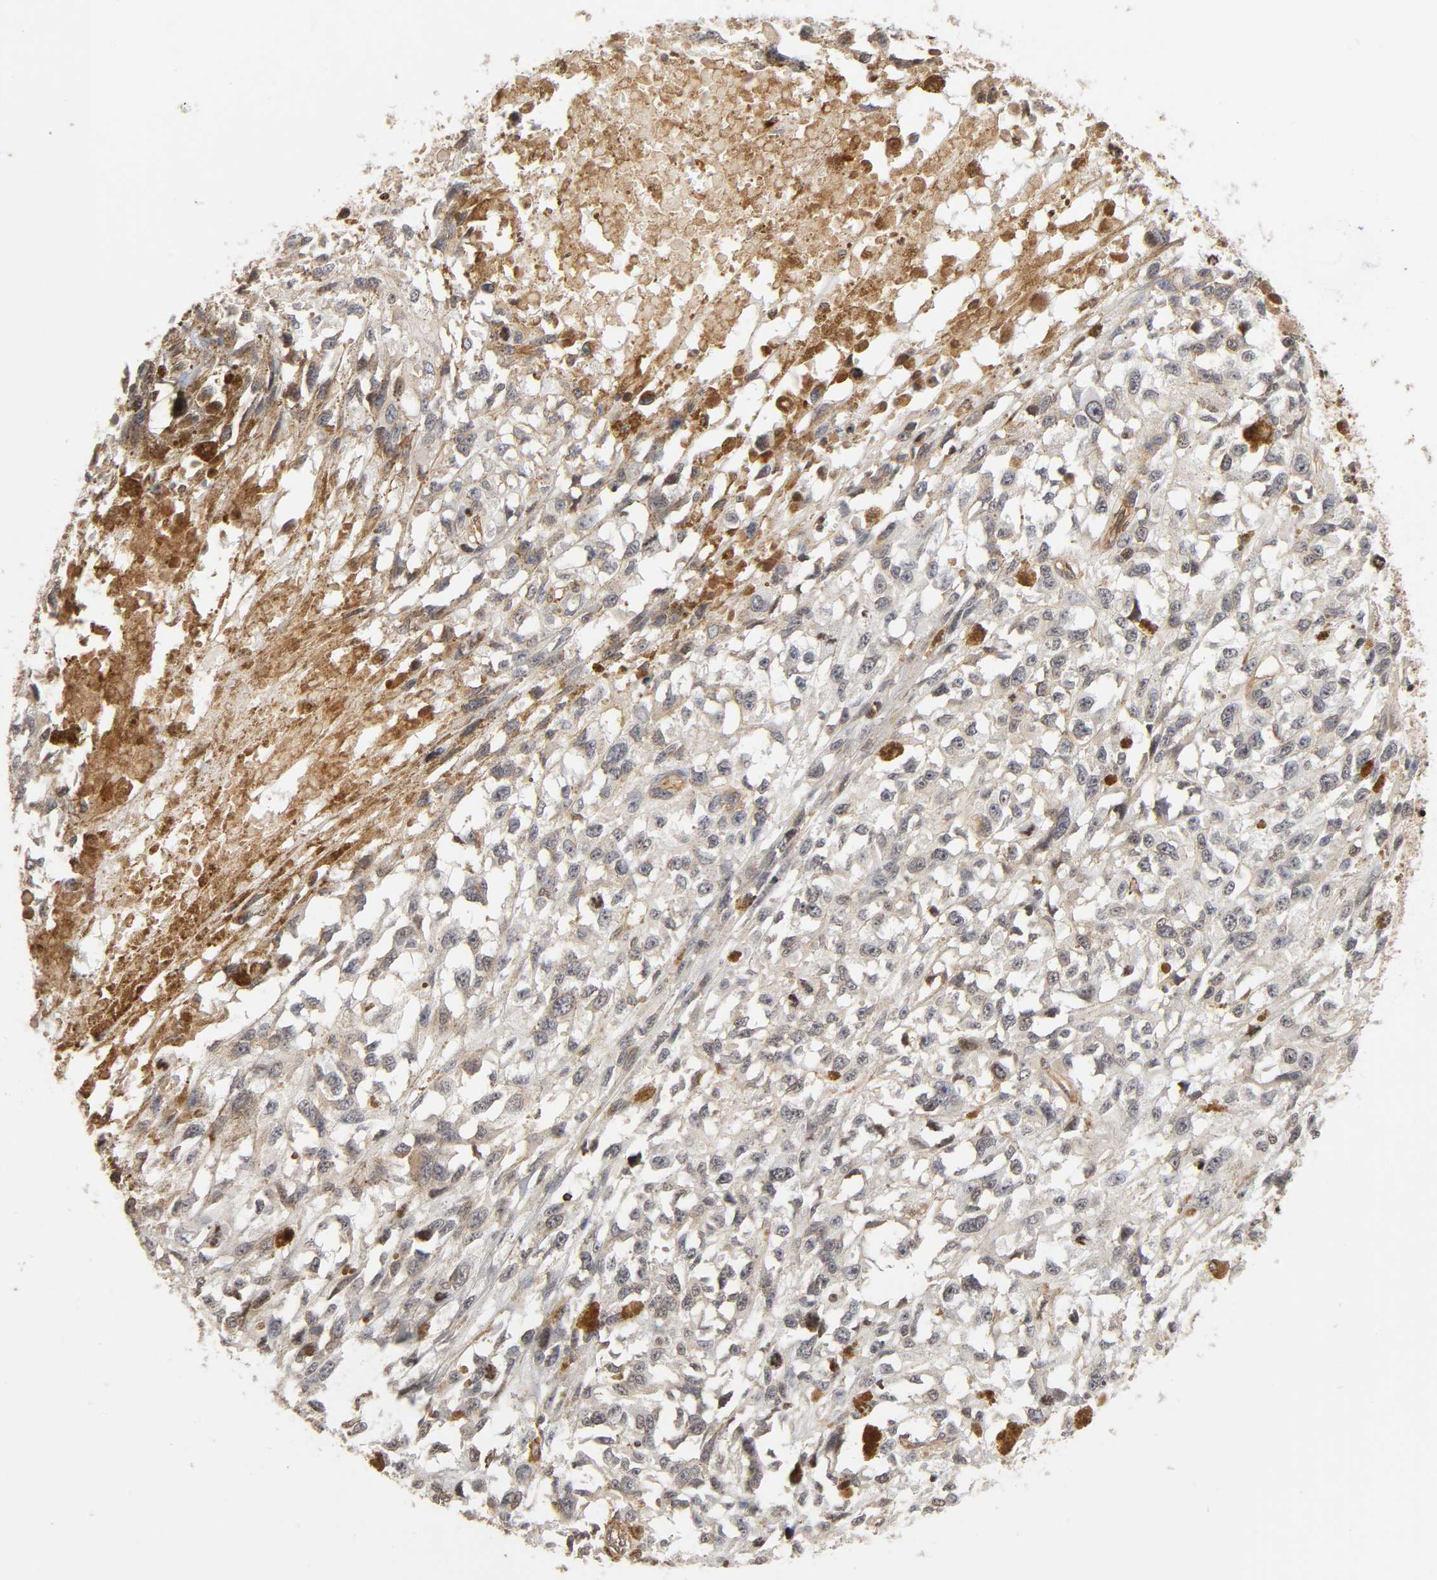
{"staining": {"intensity": "negative", "quantity": "none", "location": "none"}, "tissue": "melanoma", "cell_type": "Tumor cells", "image_type": "cancer", "snomed": [{"axis": "morphology", "description": "Malignant melanoma, Metastatic site"}, {"axis": "topography", "description": "Lymph node"}], "caption": "This is an immunohistochemistry micrograph of human melanoma. There is no expression in tumor cells.", "gene": "ITGAV", "patient": {"sex": "male", "age": 59}}